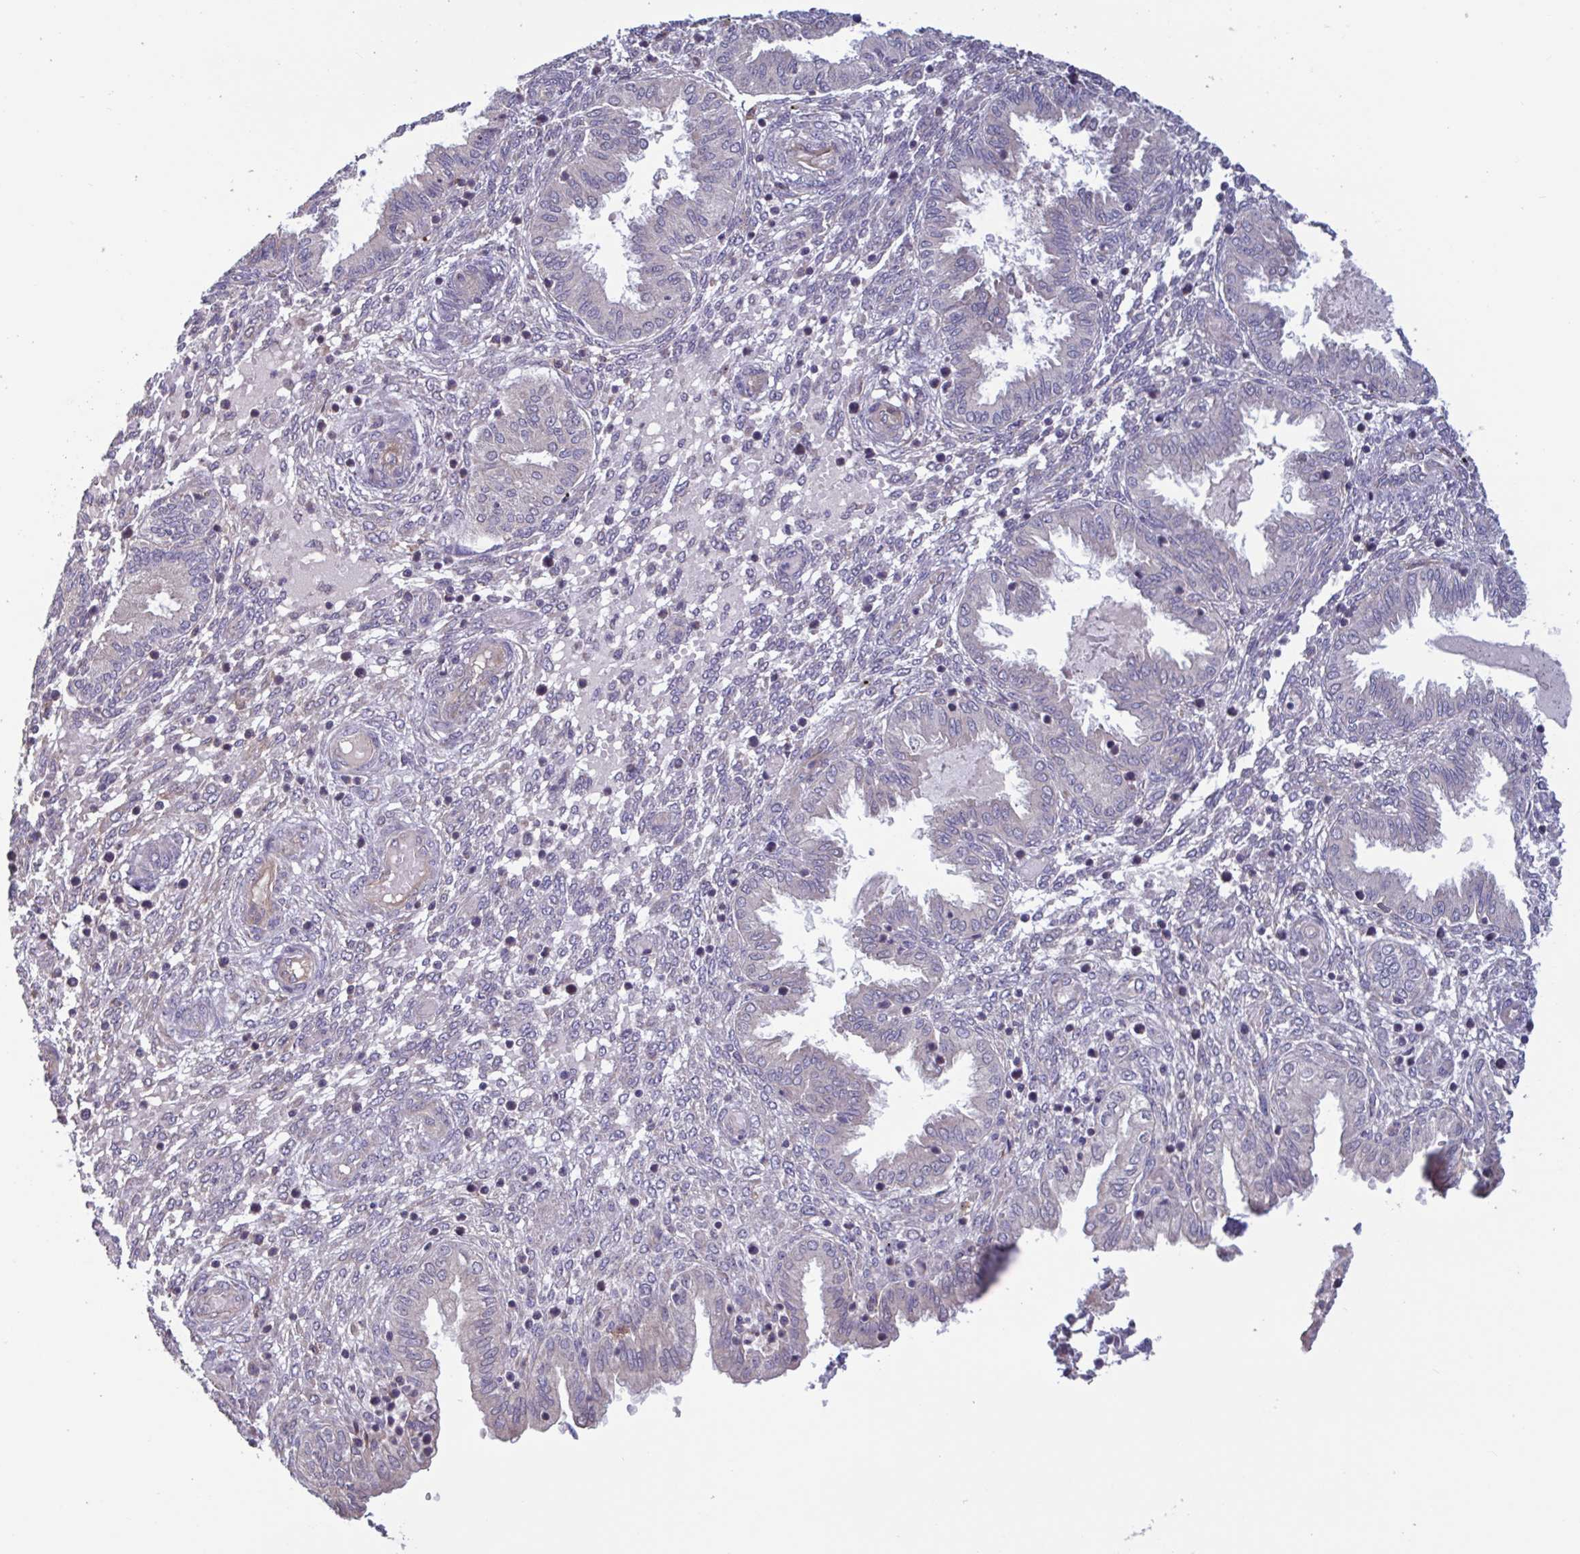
{"staining": {"intensity": "negative", "quantity": "none", "location": "none"}, "tissue": "endometrium", "cell_type": "Cells in endometrial stroma", "image_type": "normal", "snomed": [{"axis": "morphology", "description": "Normal tissue, NOS"}, {"axis": "topography", "description": "Endometrium"}], "caption": "Immunohistochemical staining of normal human endometrium exhibits no significant positivity in cells in endometrial stroma.", "gene": "CD1E", "patient": {"sex": "female", "age": 33}}